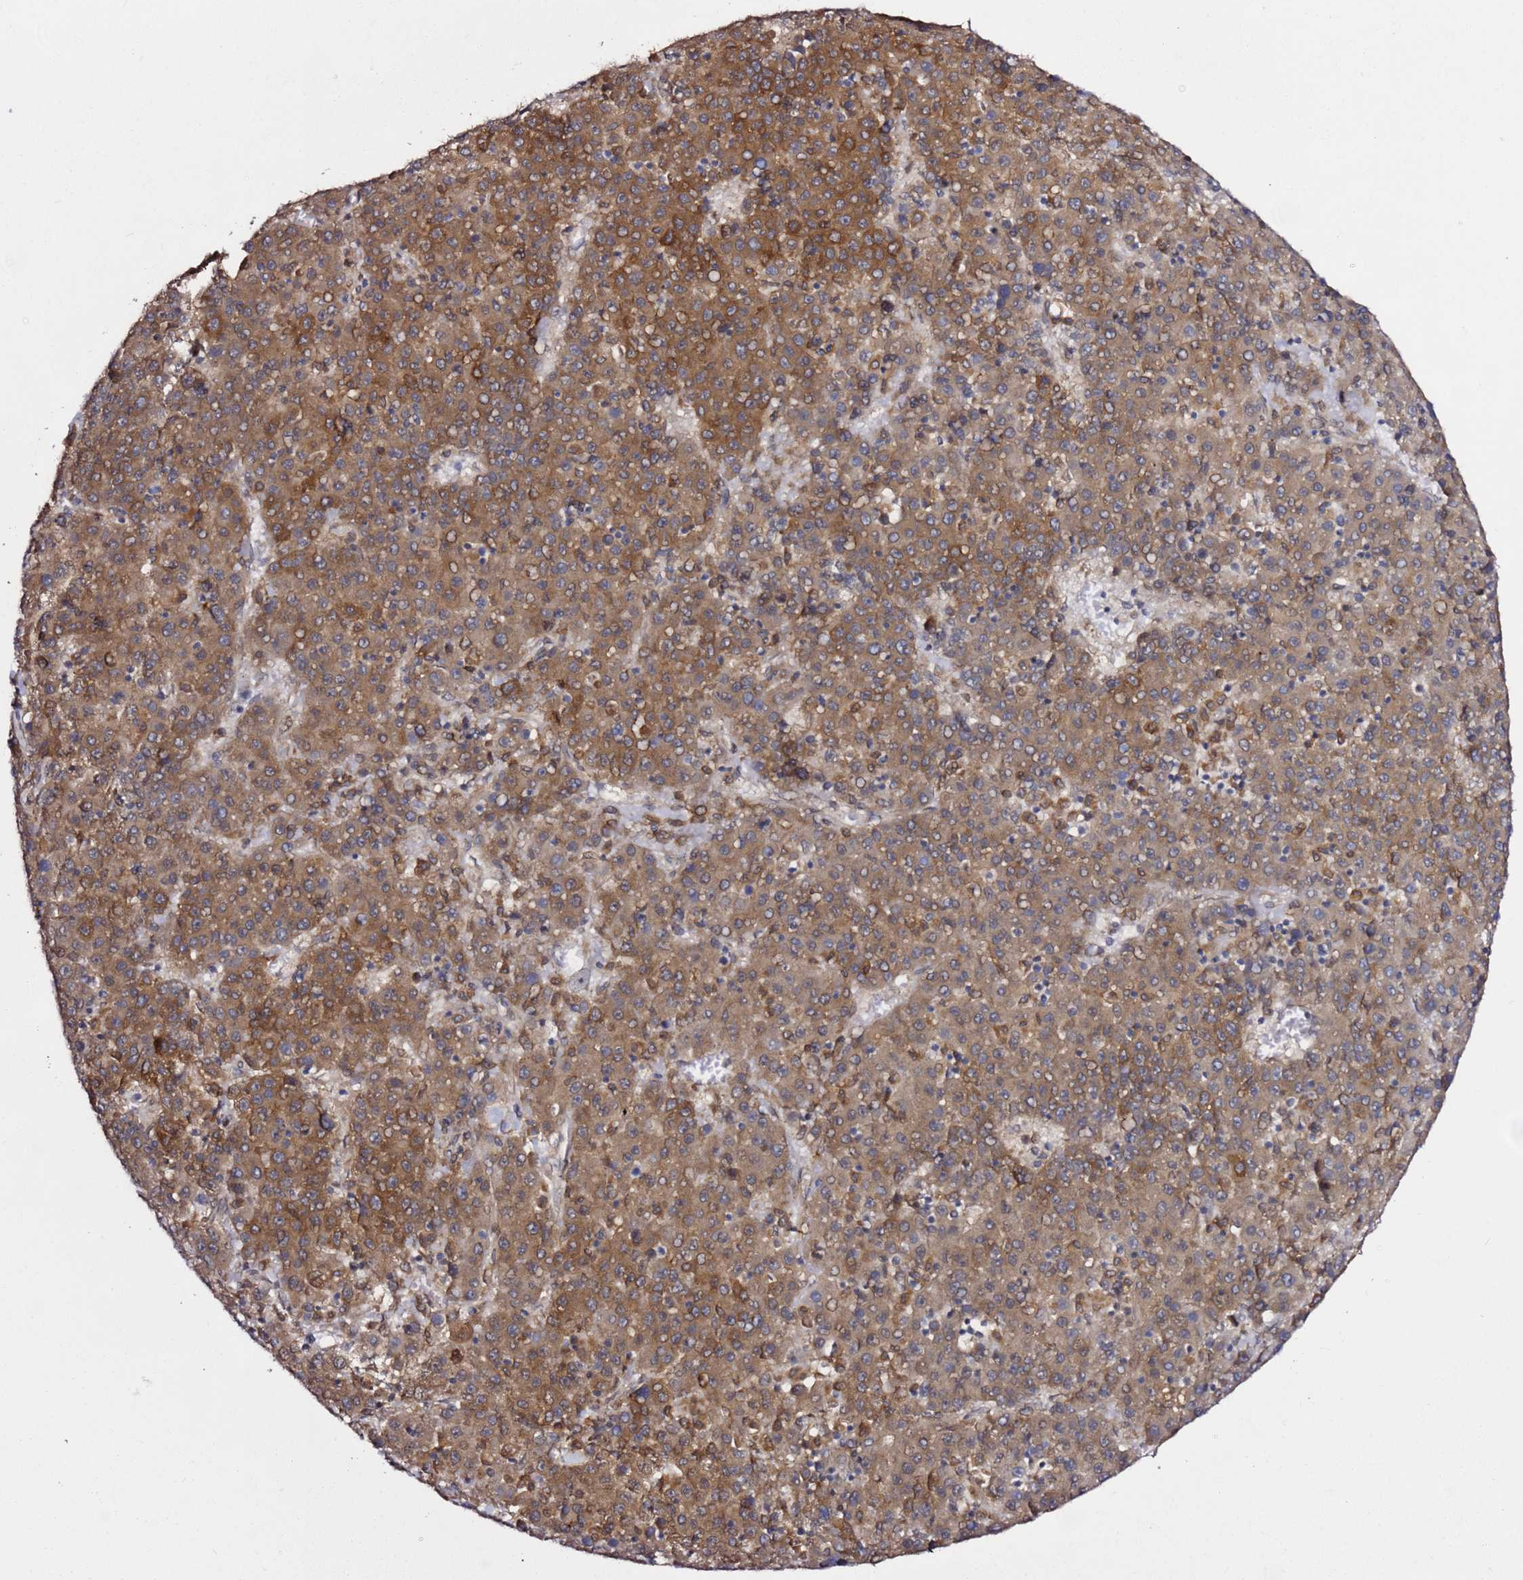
{"staining": {"intensity": "strong", "quantity": ">75%", "location": "cytoplasmic/membranous"}, "tissue": "liver cancer", "cell_type": "Tumor cells", "image_type": "cancer", "snomed": [{"axis": "morphology", "description": "Carcinoma, Hepatocellular, NOS"}, {"axis": "topography", "description": "Liver"}], "caption": "A high amount of strong cytoplasmic/membranous positivity is seen in about >75% of tumor cells in hepatocellular carcinoma (liver) tissue.", "gene": "PRKAB2", "patient": {"sex": "female", "age": 53}}